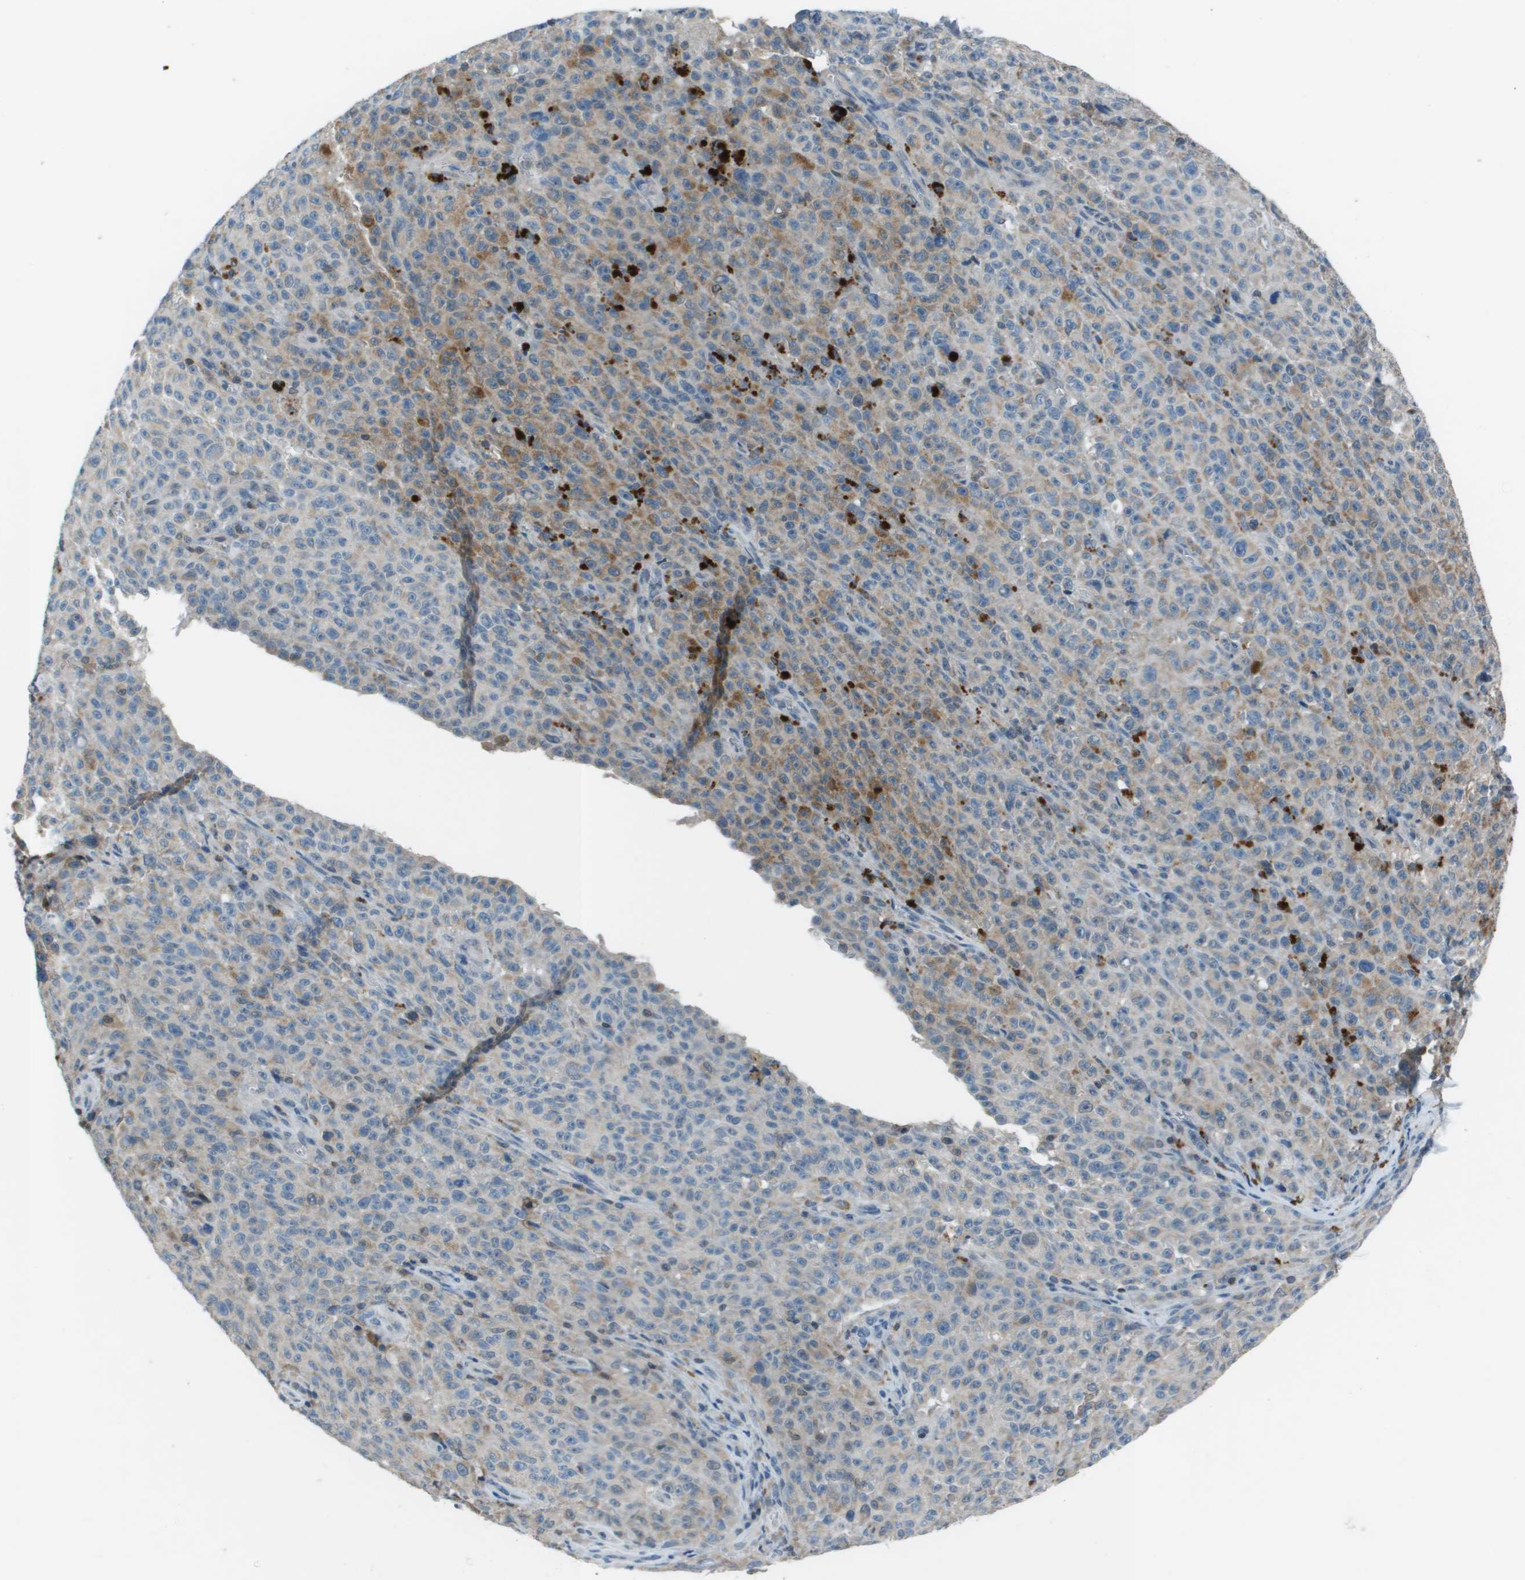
{"staining": {"intensity": "moderate", "quantity": "<25%", "location": "cytoplasmic/membranous"}, "tissue": "melanoma", "cell_type": "Tumor cells", "image_type": "cancer", "snomed": [{"axis": "morphology", "description": "Malignant melanoma, NOS"}, {"axis": "topography", "description": "Skin"}], "caption": "Immunohistochemical staining of human melanoma demonstrates low levels of moderate cytoplasmic/membranous positivity in about <25% of tumor cells.", "gene": "CAMK4", "patient": {"sex": "female", "age": 82}}